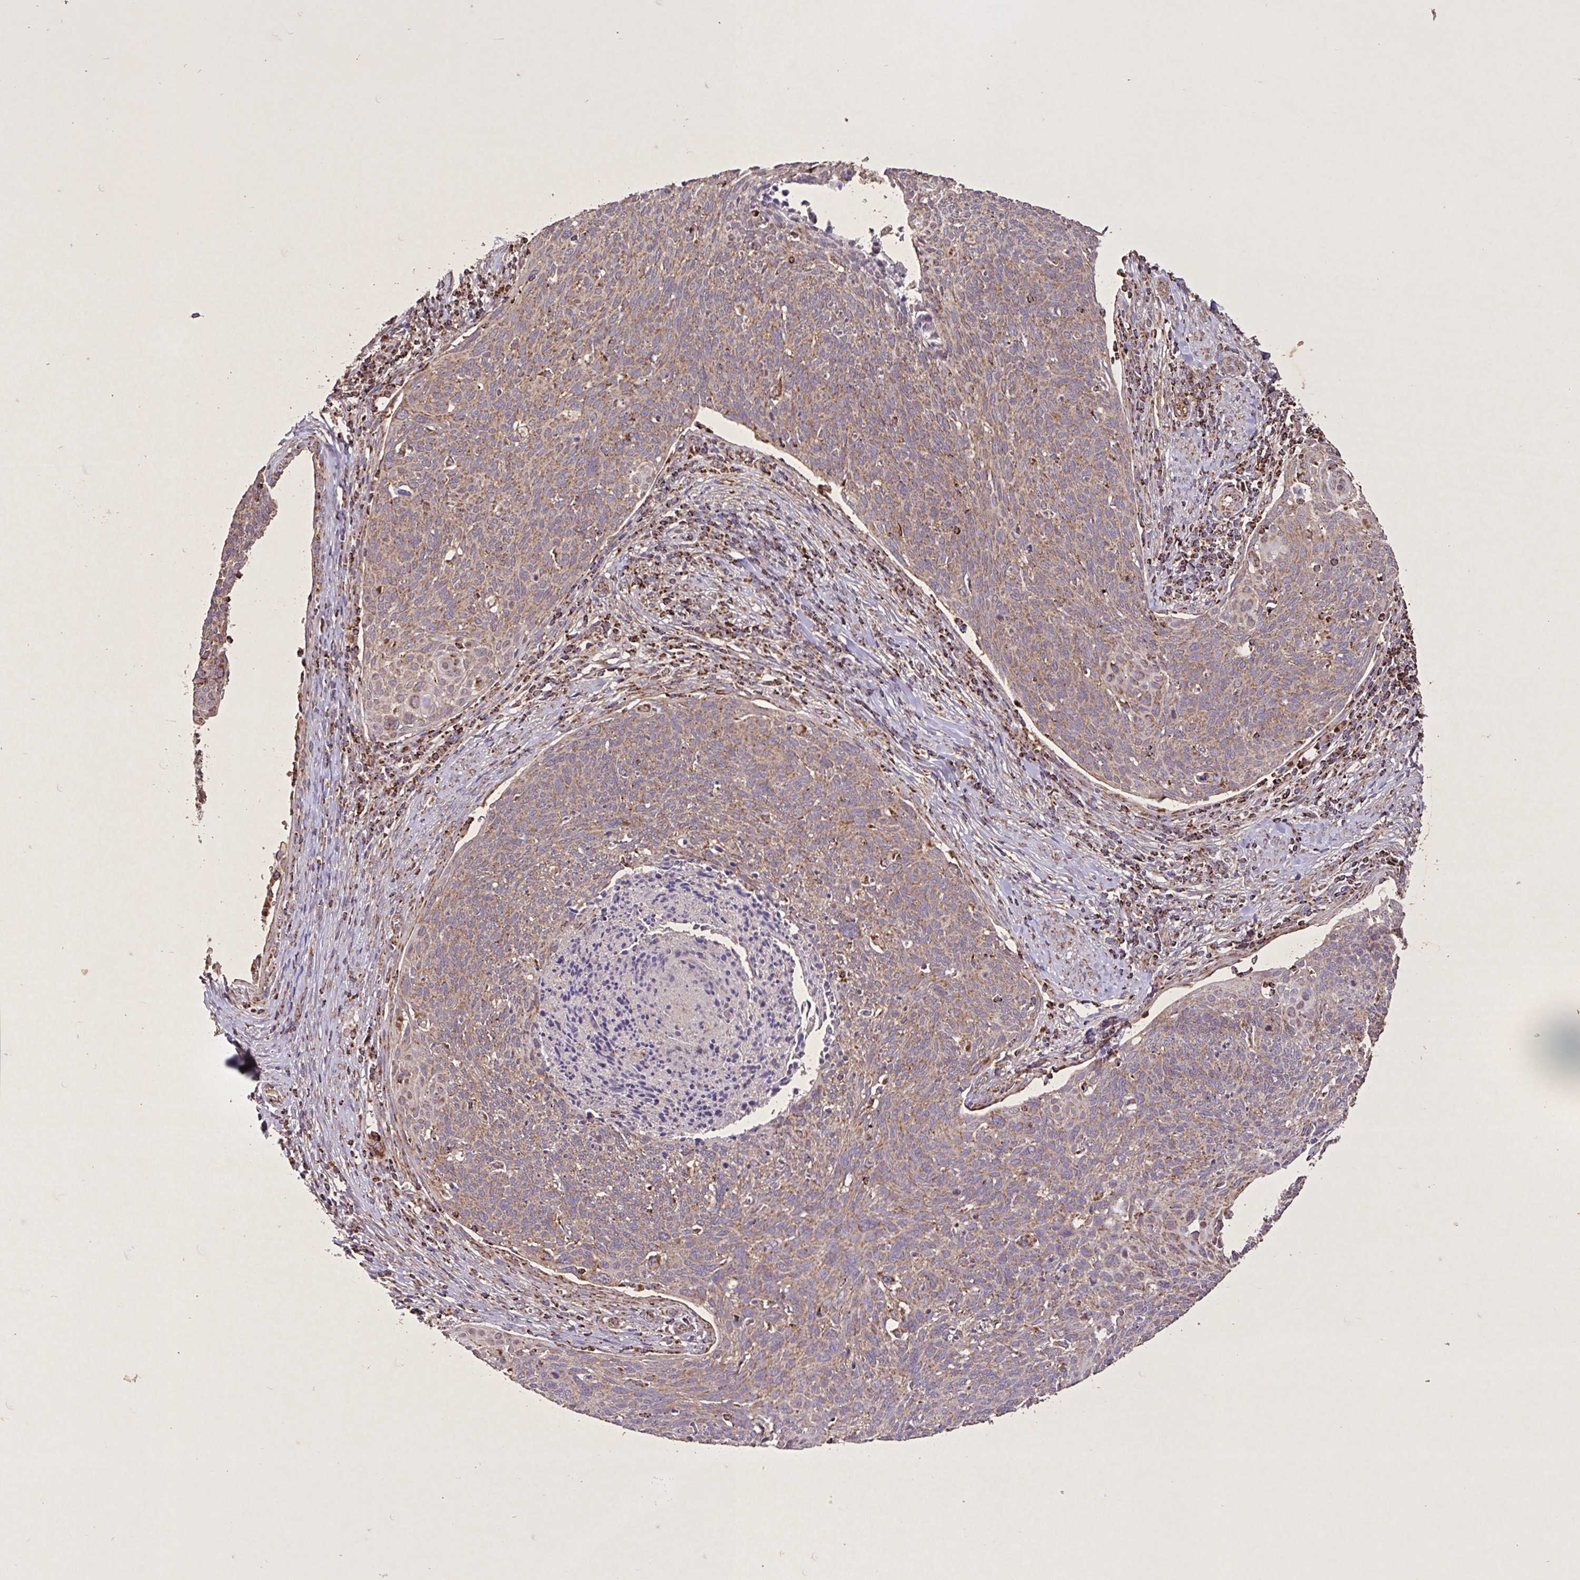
{"staining": {"intensity": "weak", "quantity": ">75%", "location": "cytoplasmic/membranous"}, "tissue": "cervical cancer", "cell_type": "Tumor cells", "image_type": "cancer", "snomed": [{"axis": "morphology", "description": "Squamous cell carcinoma, NOS"}, {"axis": "topography", "description": "Cervix"}], "caption": "The micrograph exhibits staining of squamous cell carcinoma (cervical), revealing weak cytoplasmic/membranous protein positivity (brown color) within tumor cells. Using DAB (3,3'-diaminobenzidine) (brown) and hematoxylin (blue) stains, captured at high magnification using brightfield microscopy.", "gene": "AGK", "patient": {"sex": "female", "age": 49}}